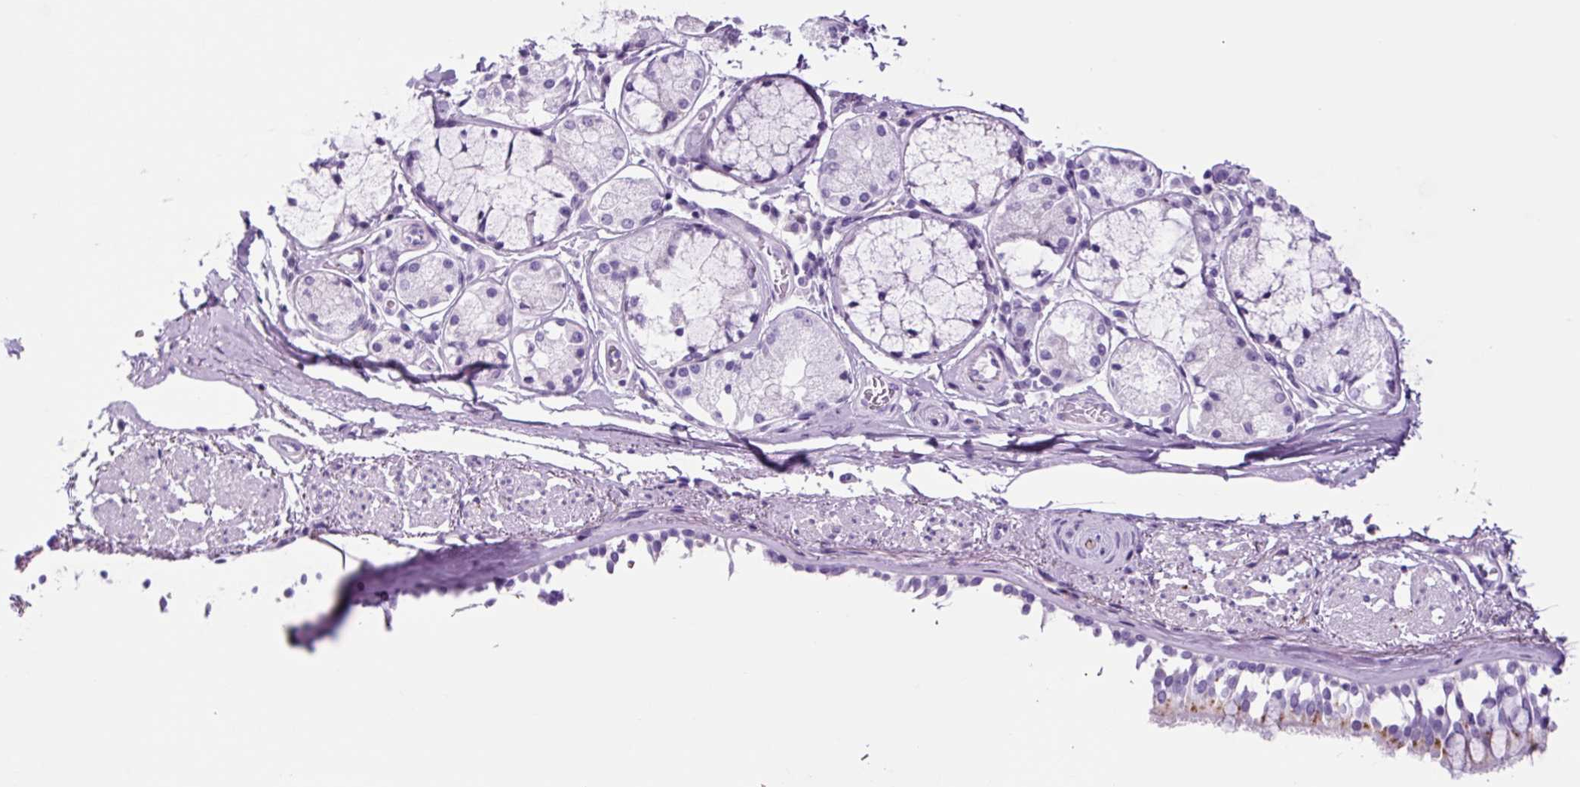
{"staining": {"intensity": "moderate", "quantity": "<25%", "location": "cytoplasmic/membranous"}, "tissue": "bronchus", "cell_type": "Respiratory epithelial cells", "image_type": "normal", "snomed": [{"axis": "morphology", "description": "Normal tissue, NOS"}, {"axis": "topography", "description": "Bronchus"}], "caption": "Immunohistochemistry micrograph of unremarkable bronchus stained for a protein (brown), which displays low levels of moderate cytoplasmic/membranous positivity in approximately <25% of respiratory epithelial cells.", "gene": "LCN10", "patient": {"sex": "male", "age": 70}}